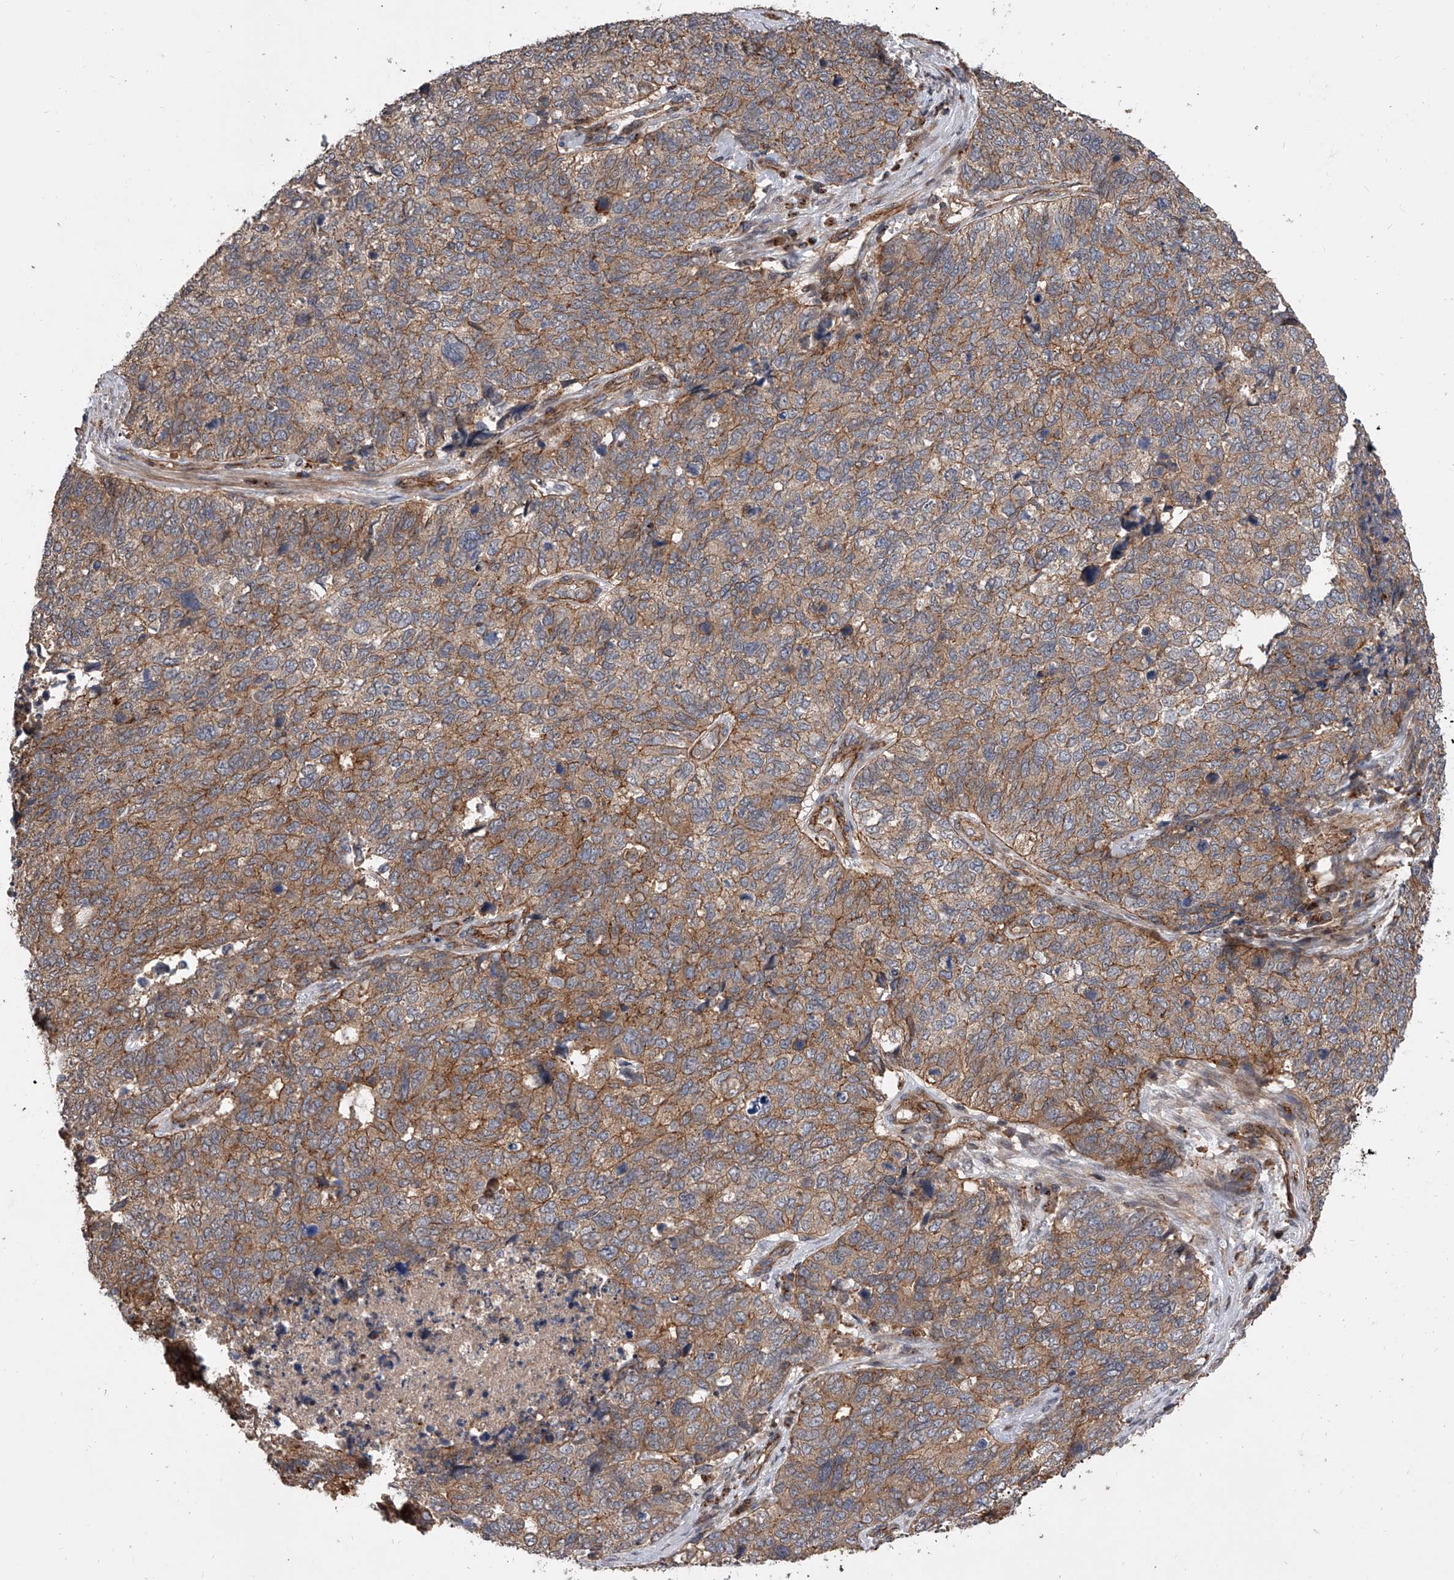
{"staining": {"intensity": "moderate", "quantity": "25%-75%", "location": "cytoplasmic/membranous"}, "tissue": "cervical cancer", "cell_type": "Tumor cells", "image_type": "cancer", "snomed": [{"axis": "morphology", "description": "Squamous cell carcinoma, NOS"}, {"axis": "topography", "description": "Cervix"}], "caption": "DAB immunohistochemical staining of squamous cell carcinoma (cervical) exhibits moderate cytoplasmic/membranous protein staining in approximately 25%-75% of tumor cells.", "gene": "USP47", "patient": {"sex": "female", "age": 63}}